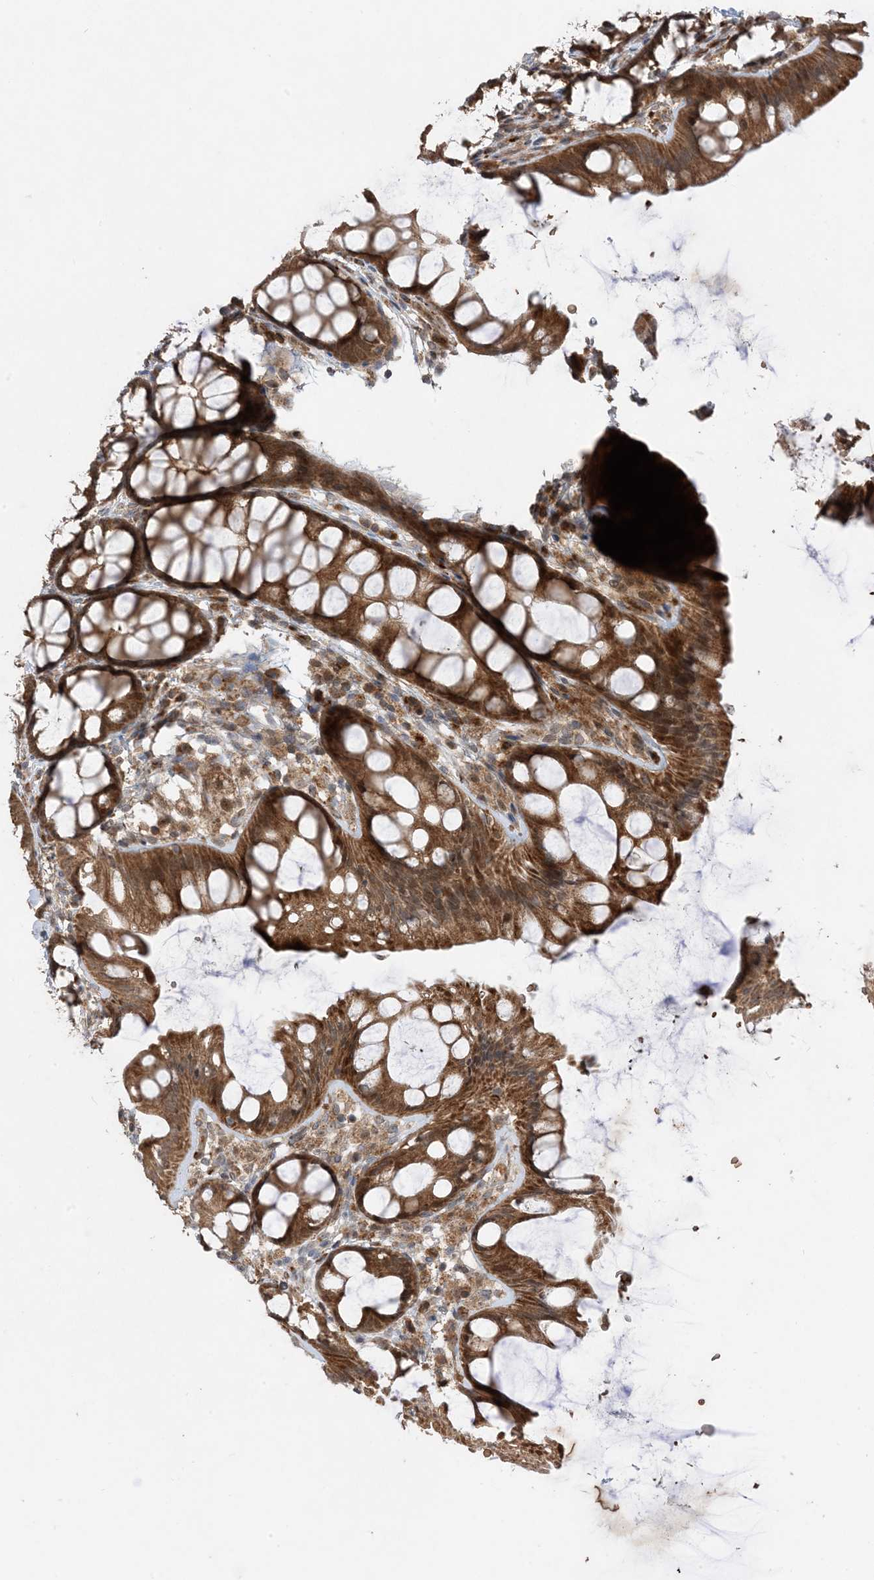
{"staining": {"intensity": "moderate", "quantity": ">75%", "location": "cytoplasmic/membranous,nuclear"}, "tissue": "colon", "cell_type": "Endothelial cells", "image_type": "normal", "snomed": [{"axis": "morphology", "description": "Normal tissue, NOS"}, {"axis": "topography", "description": "Colon"}], "caption": "This photomicrograph displays normal colon stained with immunohistochemistry (IHC) to label a protein in brown. The cytoplasmic/membranous,nuclear of endothelial cells show moderate positivity for the protein. Nuclei are counter-stained blue.", "gene": "PUSL1", "patient": {"sex": "male", "age": 47}}